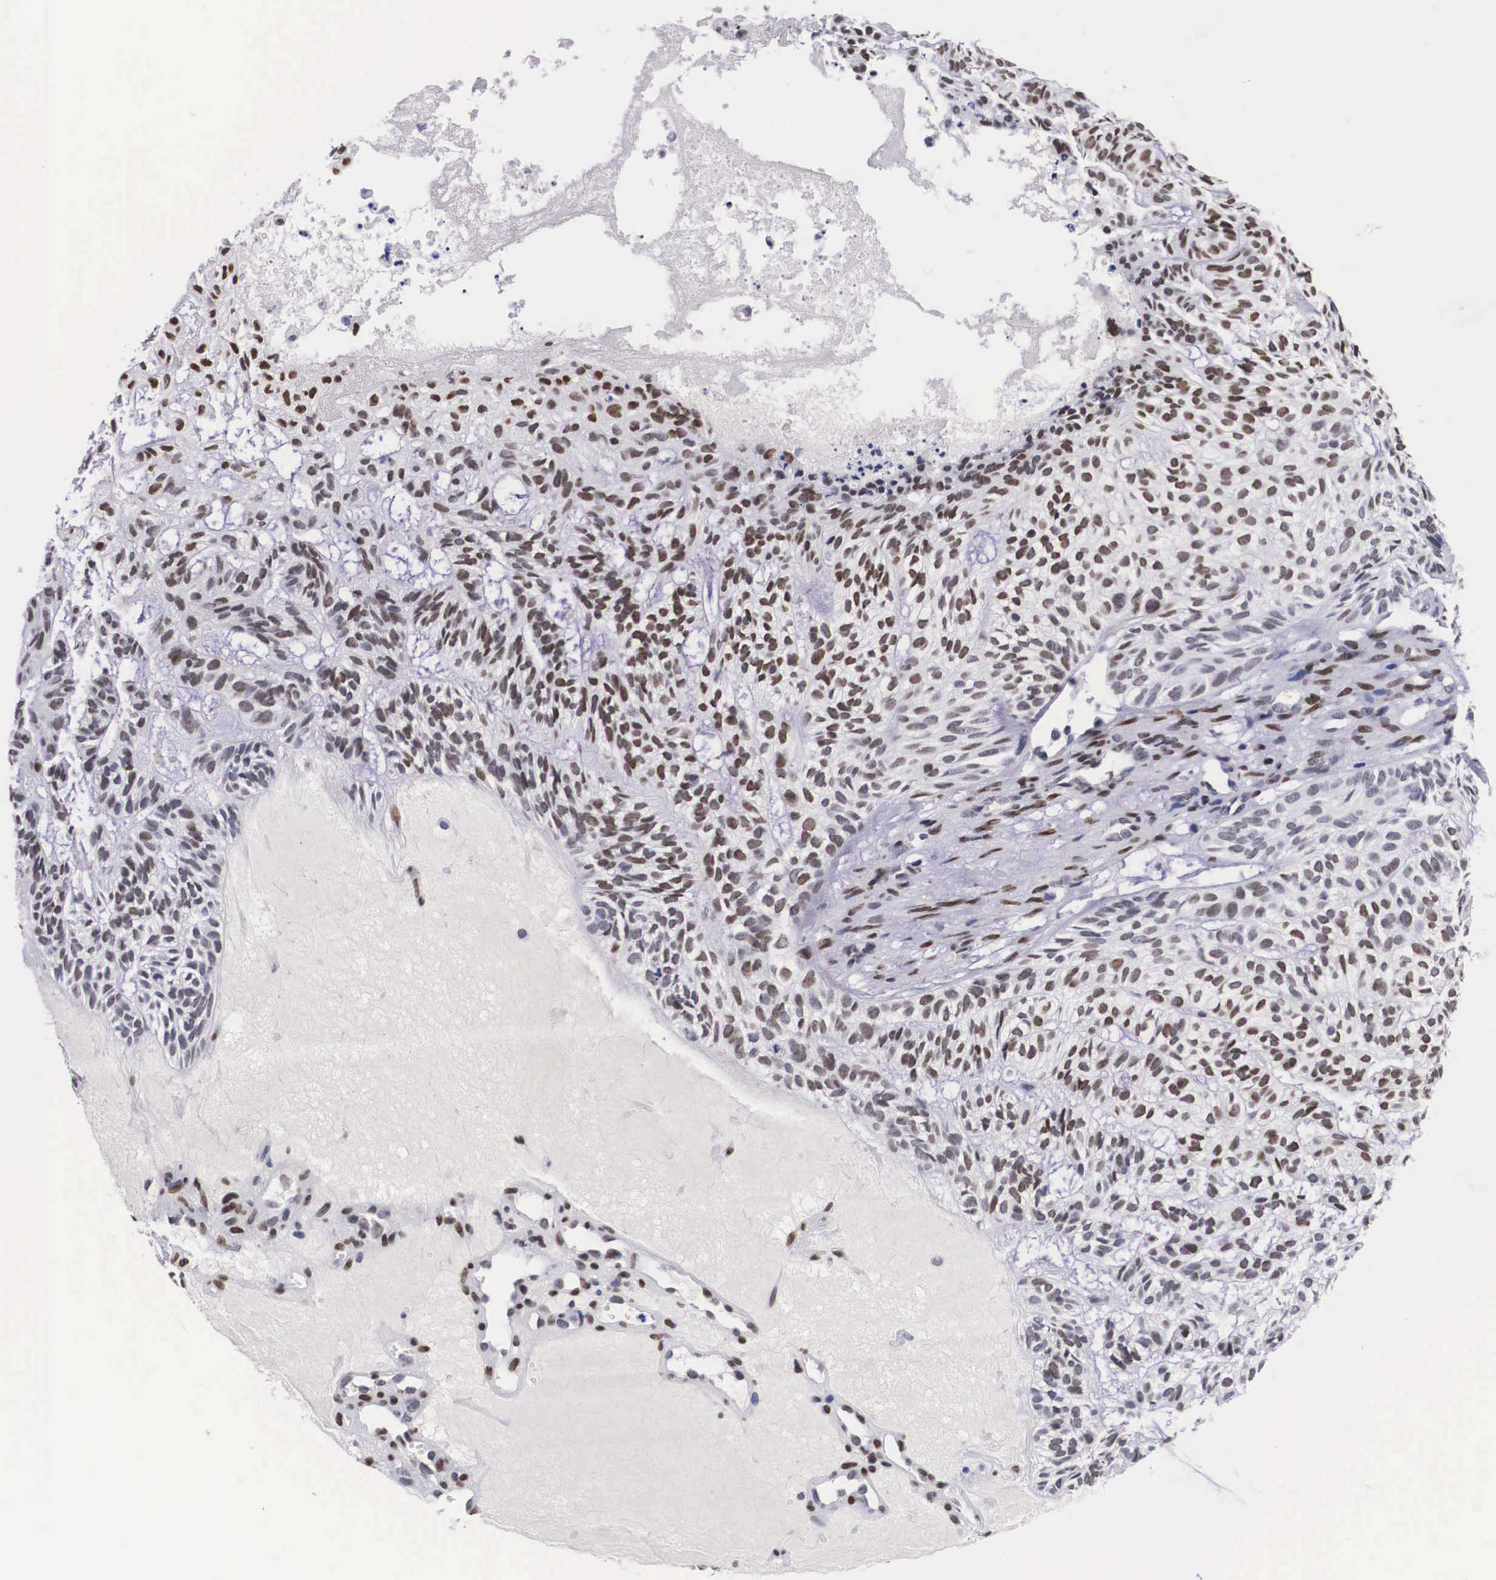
{"staining": {"intensity": "moderate", "quantity": "25%-75%", "location": "nuclear"}, "tissue": "skin cancer", "cell_type": "Tumor cells", "image_type": "cancer", "snomed": [{"axis": "morphology", "description": "Basal cell carcinoma"}, {"axis": "topography", "description": "Skin"}], "caption": "This is a micrograph of immunohistochemistry staining of skin cancer (basal cell carcinoma), which shows moderate expression in the nuclear of tumor cells.", "gene": "KHDRBS3", "patient": {"sex": "male", "age": 75}}